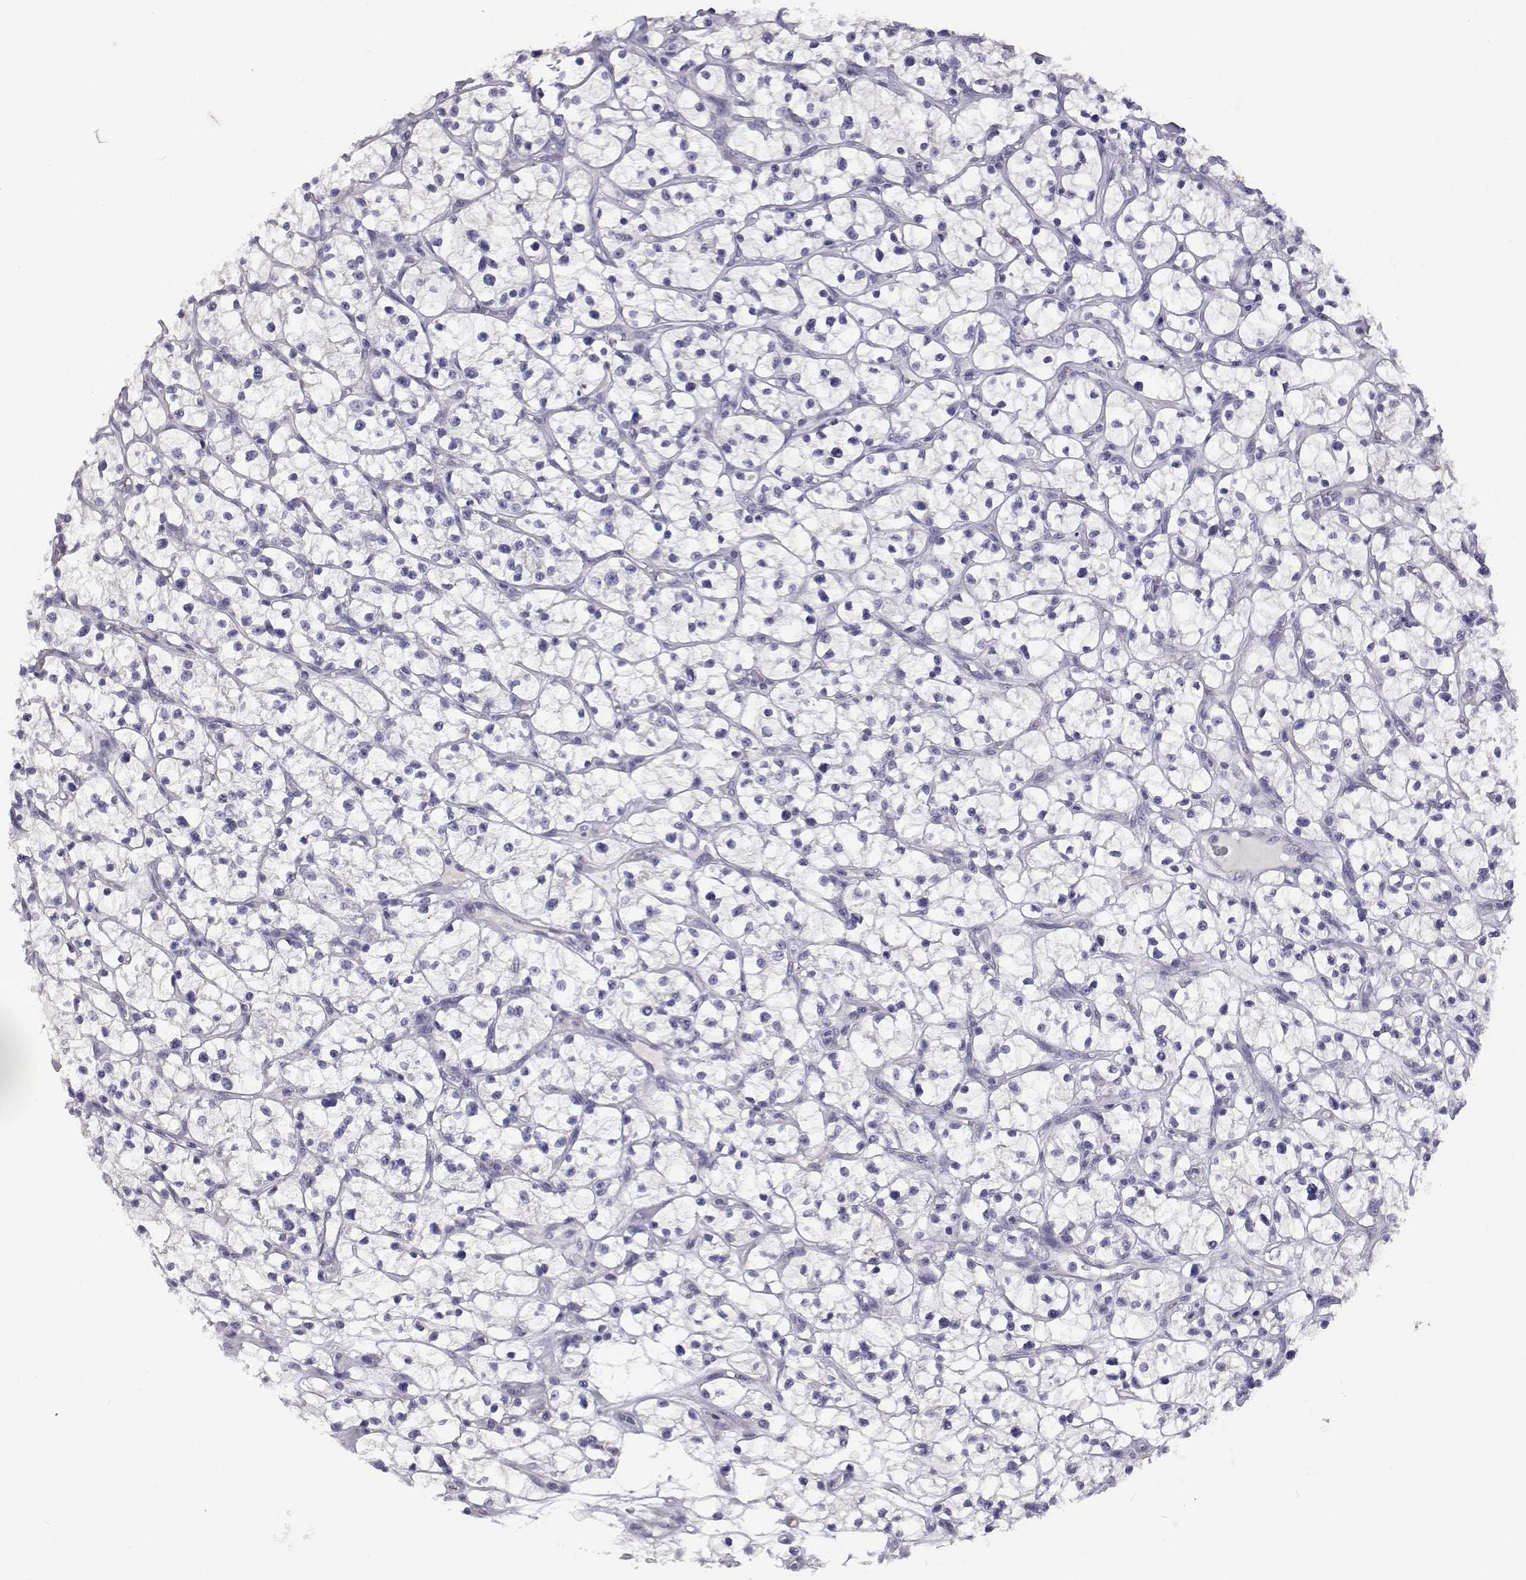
{"staining": {"intensity": "negative", "quantity": "none", "location": "none"}, "tissue": "renal cancer", "cell_type": "Tumor cells", "image_type": "cancer", "snomed": [{"axis": "morphology", "description": "Adenocarcinoma, NOS"}, {"axis": "topography", "description": "Kidney"}], "caption": "Tumor cells show no significant protein expression in adenocarcinoma (renal). (DAB (3,3'-diaminobenzidine) immunohistochemistry (IHC) visualized using brightfield microscopy, high magnification).", "gene": "ANKRD65", "patient": {"sex": "female", "age": 64}}